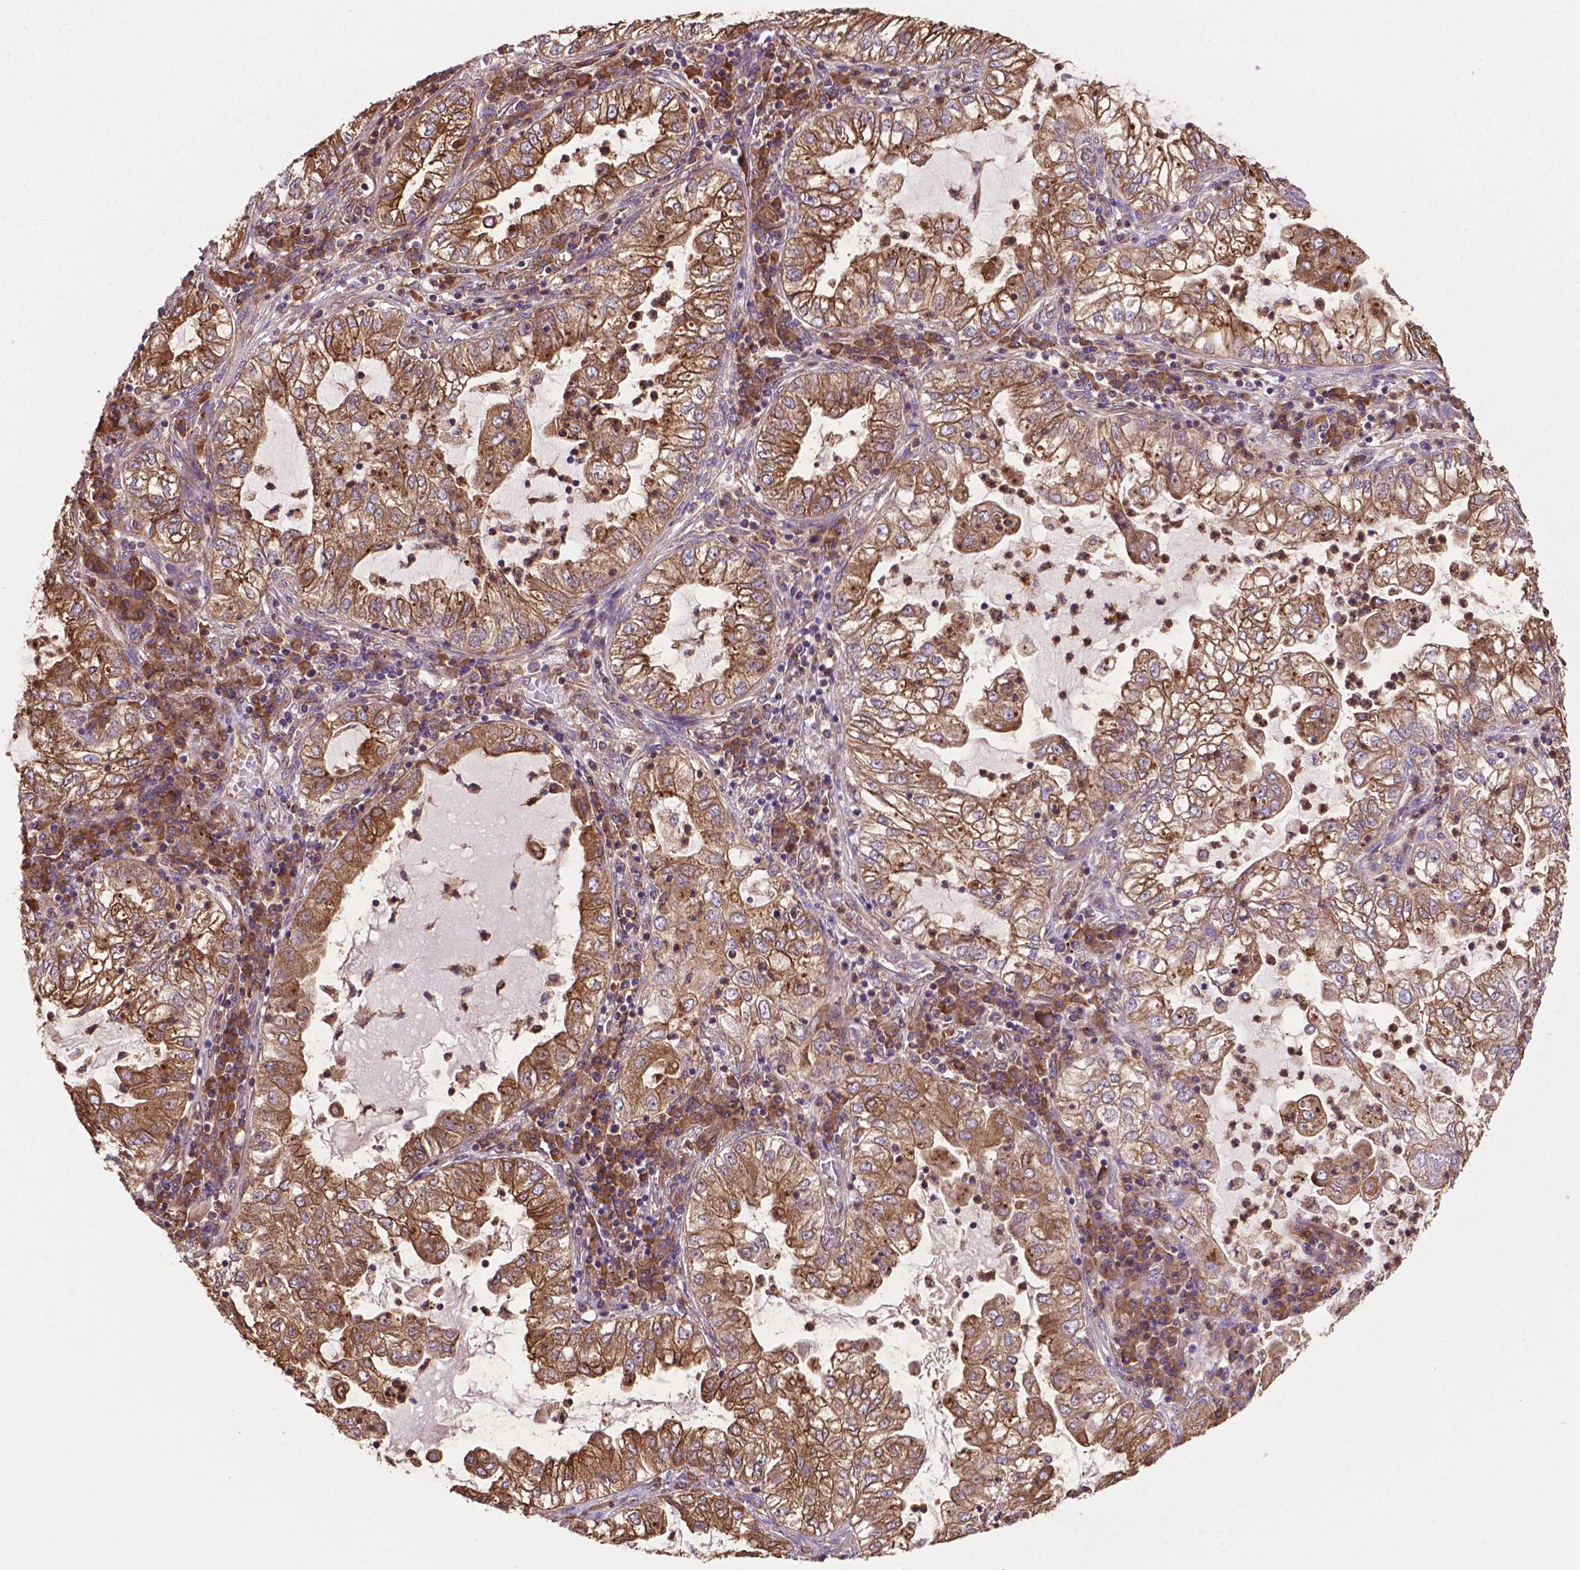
{"staining": {"intensity": "moderate", "quantity": ">75%", "location": "cytoplasmic/membranous"}, "tissue": "lung cancer", "cell_type": "Tumor cells", "image_type": "cancer", "snomed": [{"axis": "morphology", "description": "Adenocarcinoma, NOS"}, {"axis": "topography", "description": "Lung"}], "caption": "A brown stain shows moderate cytoplasmic/membranous expression of a protein in human lung cancer tumor cells.", "gene": "CCDC71L", "patient": {"sex": "female", "age": 73}}